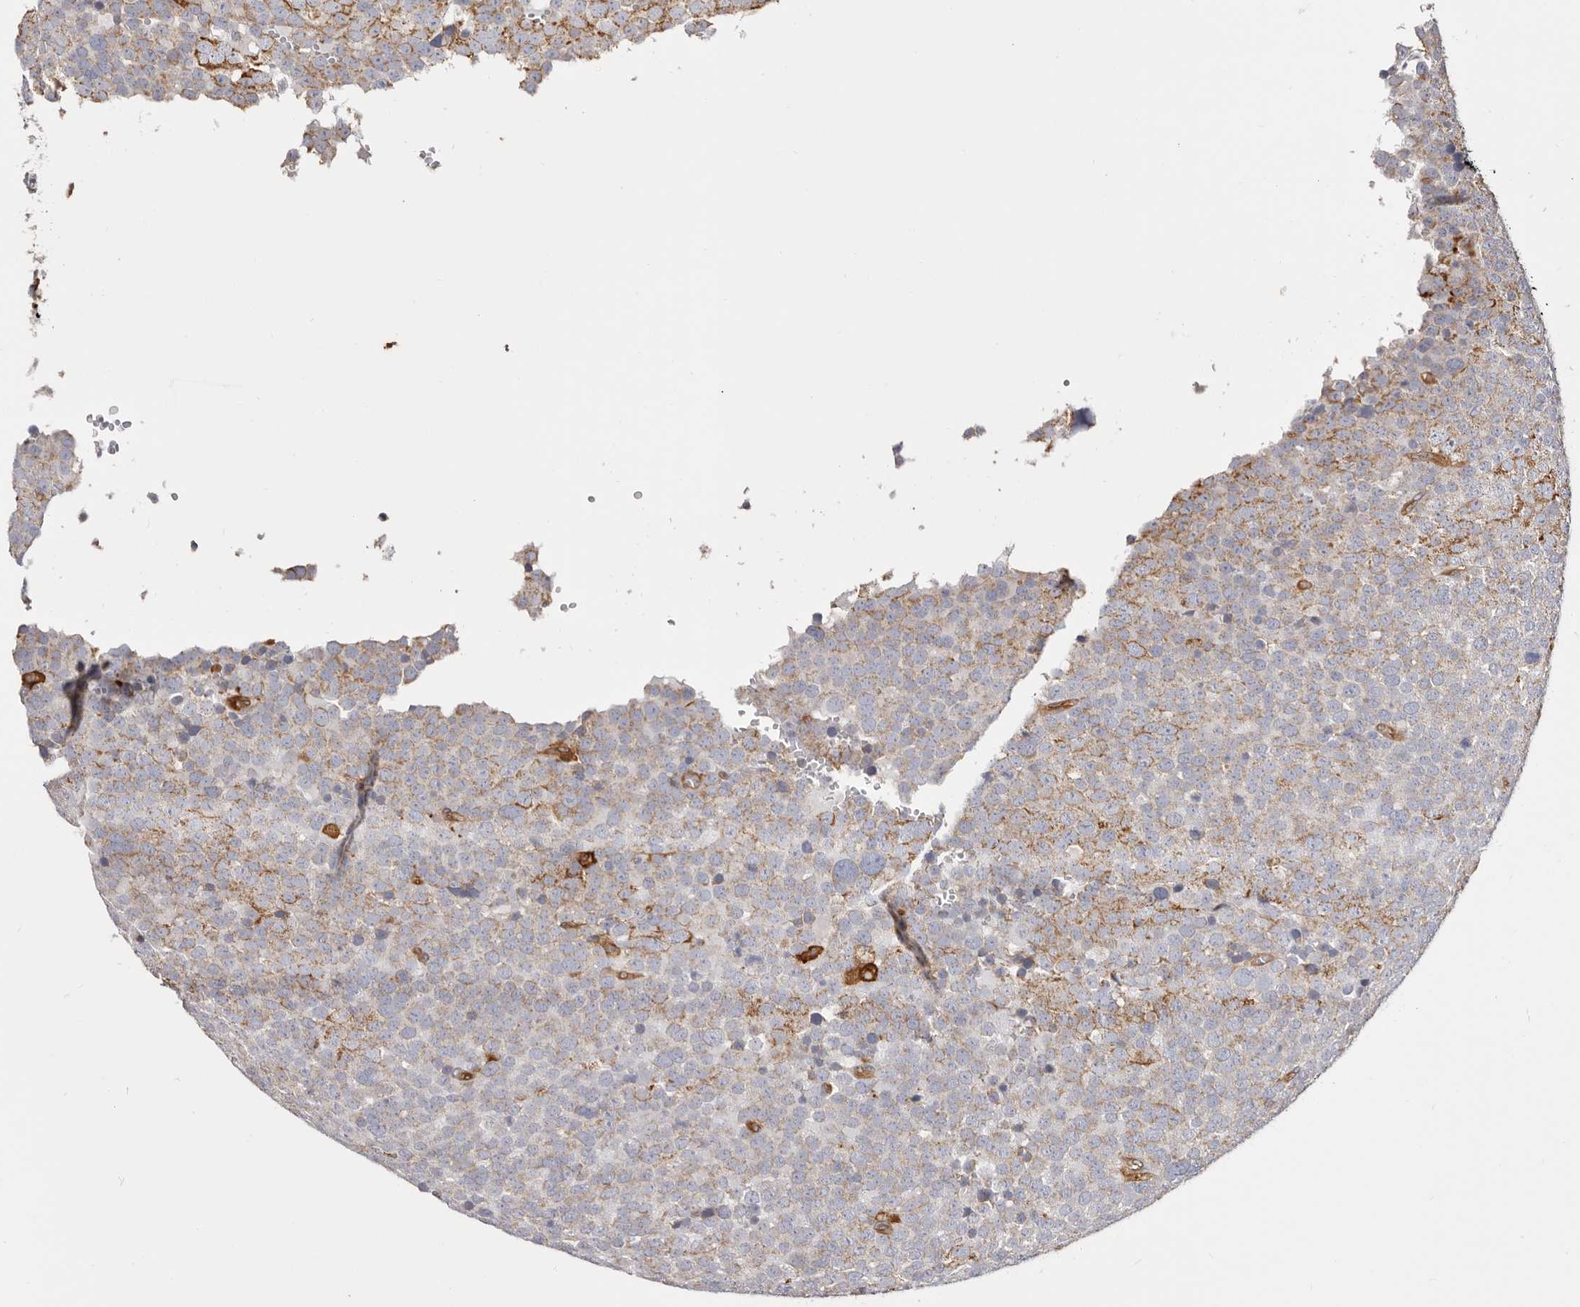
{"staining": {"intensity": "moderate", "quantity": "<25%", "location": "cytoplasmic/membranous"}, "tissue": "testis cancer", "cell_type": "Tumor cells", "image_type": "cancer", "snomed": [{"axis": "morphology", "description": "Seminoma, NOS"}, {"axis": "topography", "description": "Testis"}], "caption": "Protein expression analysis of testis seminoma reveals moderate cytoplasmic/membranous expression in about <25% of tumor cells. Immunohistochemistry stains the protein of interest in brown and the nuclei are stained blue.", "gene": "LAP3", "patient": {"sex": "male", "age": 71}}